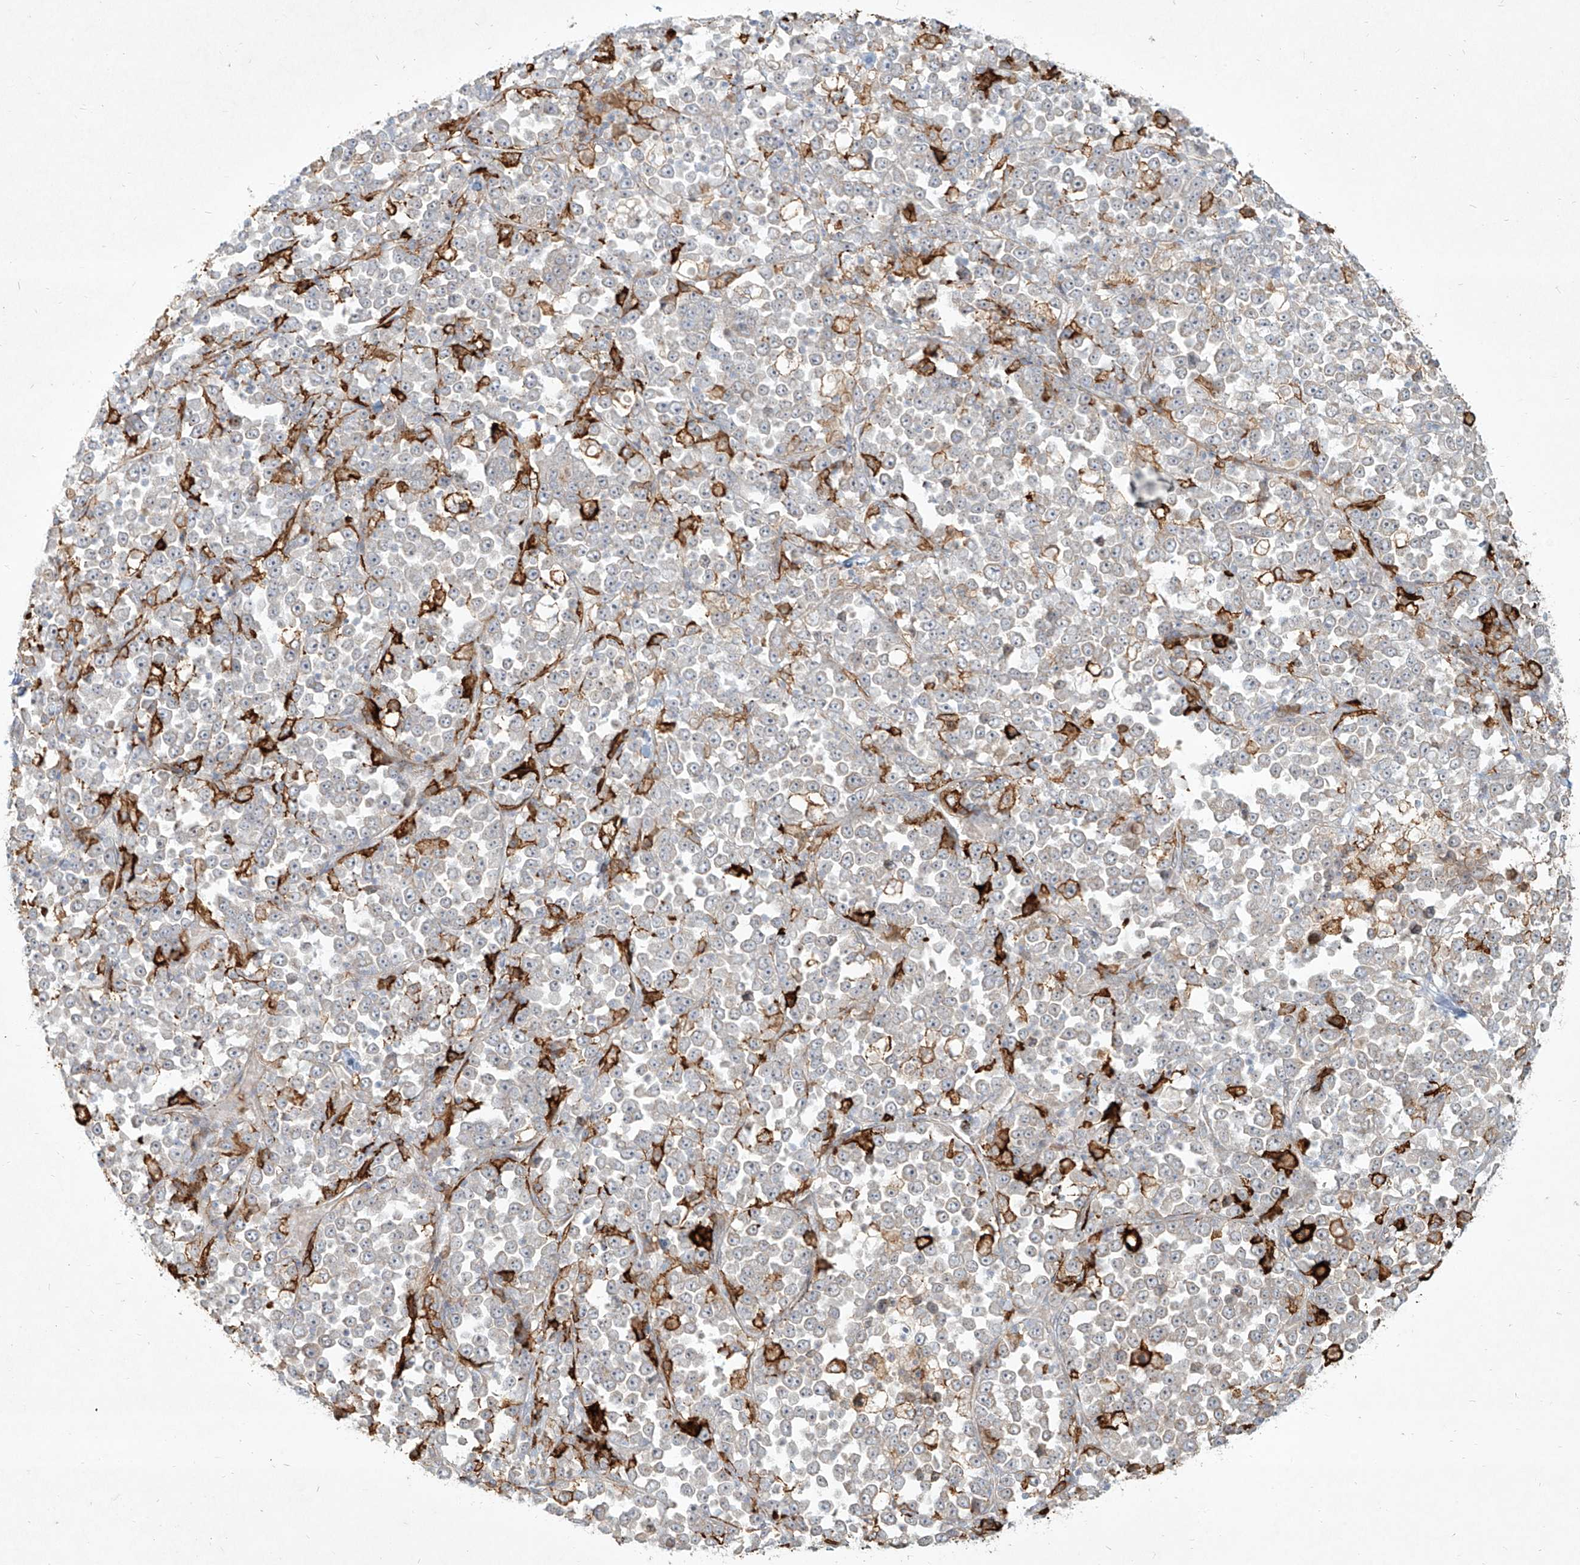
{"staining": {"intensity": "negative", "quantity": "none", "location": "none"}, "tissue": "stomach cancer", "cell_type": "Tumor cells", "image_type": "cancer", "snomed": [{"axis": "morphology", "description": "Normal tissue, NOS"}, {"axis": "morphology", "description": "Adenocarcinoma, NOS"}, {"axis": "topography", "description": "Stomach, upper"}, {"axis": "topography", "description": "Stomach"}], "caption": "Stomach cancer was stained to show a protein in brown. There is no significant positivity in tumor cells.", "gene": "CD209", "patient": {"sex": "male", "age": 59}}